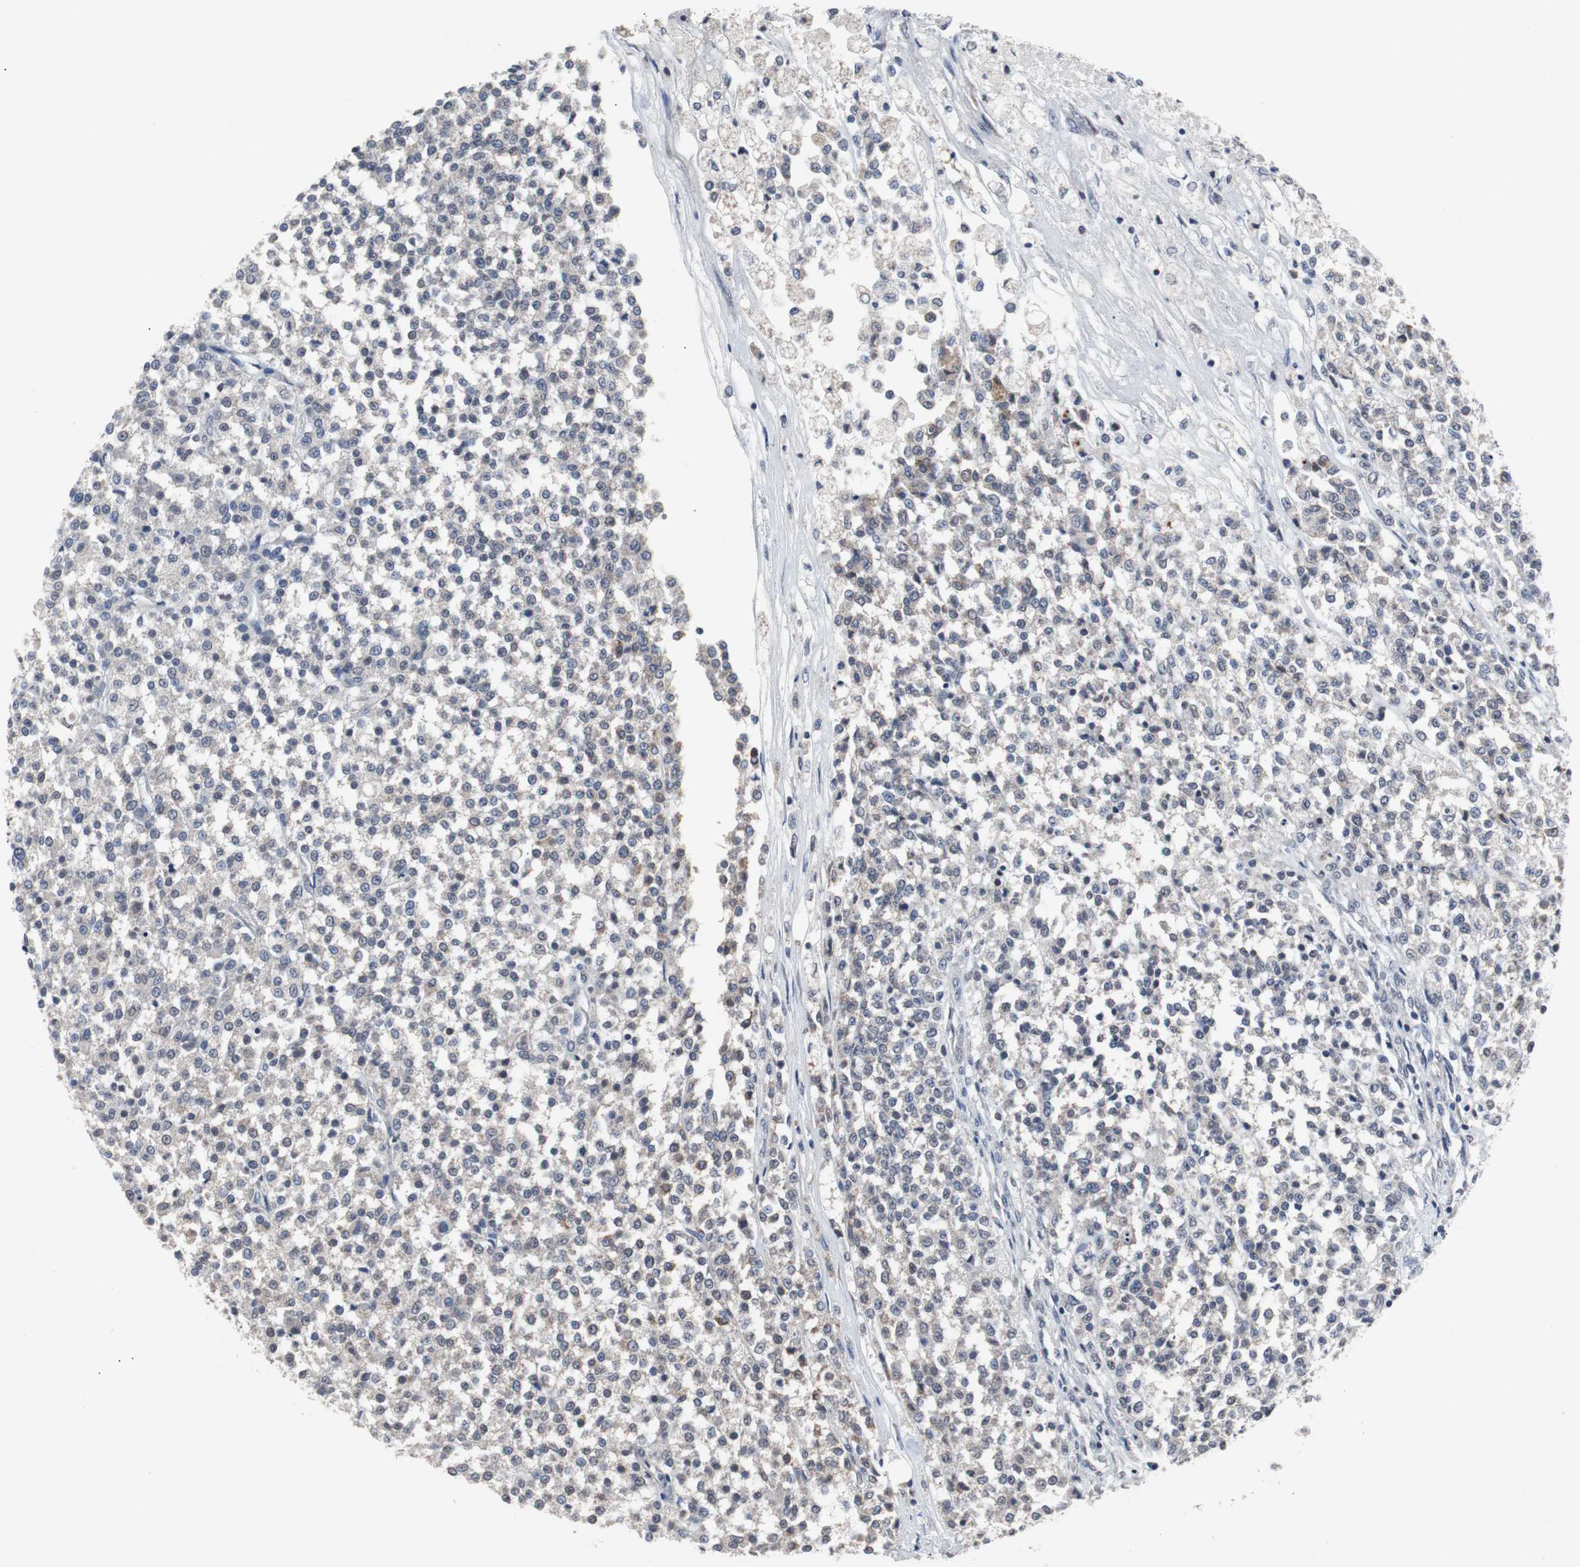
{"staining": {"intensity": "negative", "quantity": "none", "location": "none"}, "tissue": "testis cancer", "cell_type": "Tumor cells", "image_type": "cancer", "snomed": [{"axis": "morphology", "description": "Seminoma, NOS"}, {"axis": "topography", "description": "Testis"}], "caption": "Testis seminoma stained for a protein using immunohistochemistry (IHC) displays no staining tumor cells.", "gene": "RBM47", "patient": {"sex": "male", "age": 59}}